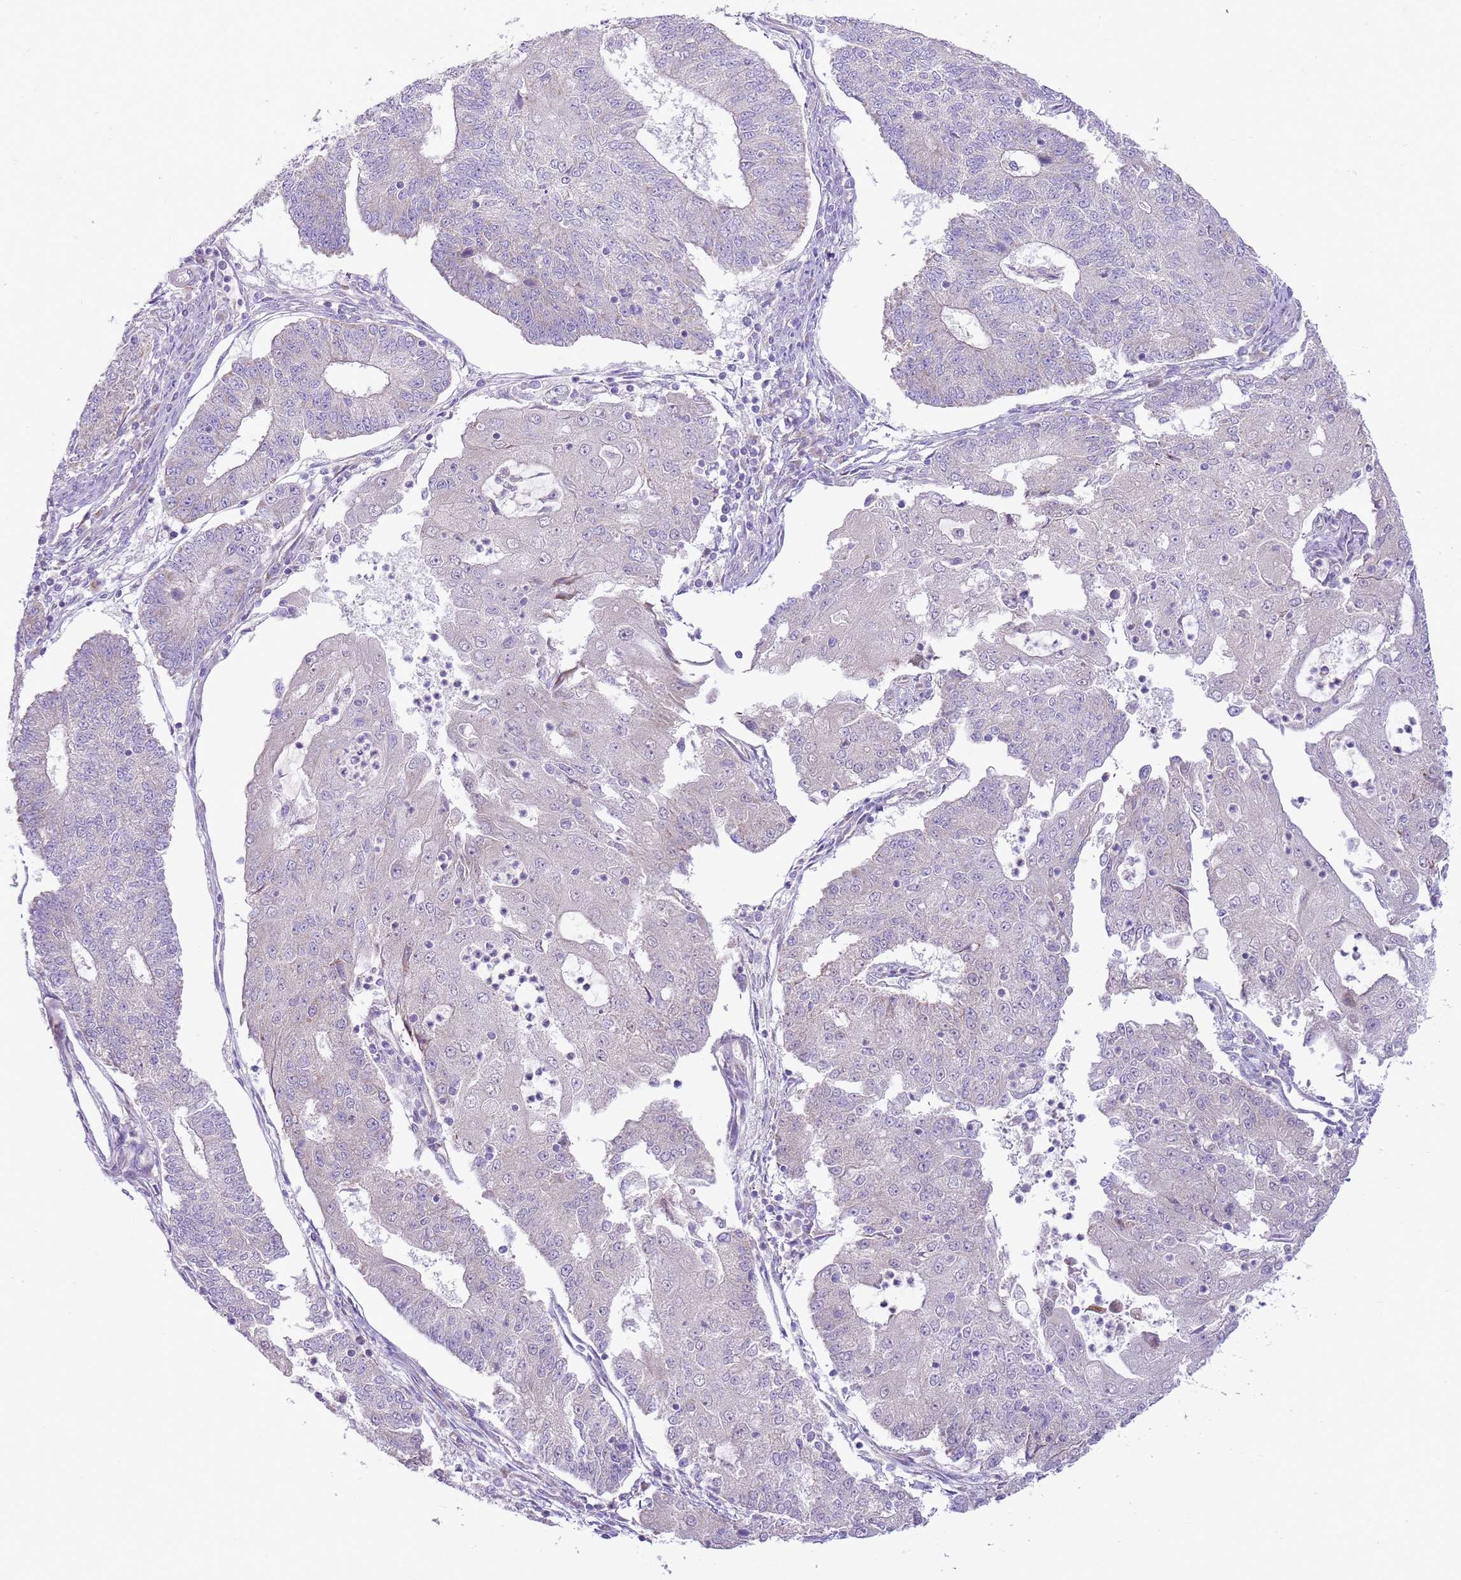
{"staining": {"intensity": "negative", "quantity": "none", "location": "none"}, "tissue": "endometrial cancer", "cell_type": "Tumor cells", "image_type": "cancer", "snomed": [{"axis": "morphology", "description": "Adenocarcinoma, NOS"}, {"axis": "topography", "description": "Endometrium"}], "caption": "Endometrial cancer (adenocarcinoma) was stained to show a protein in brown. There is no significant expression in tumor cells.", "gene": "OAZ2", "patient": {"sex": "female", "age": 56}}